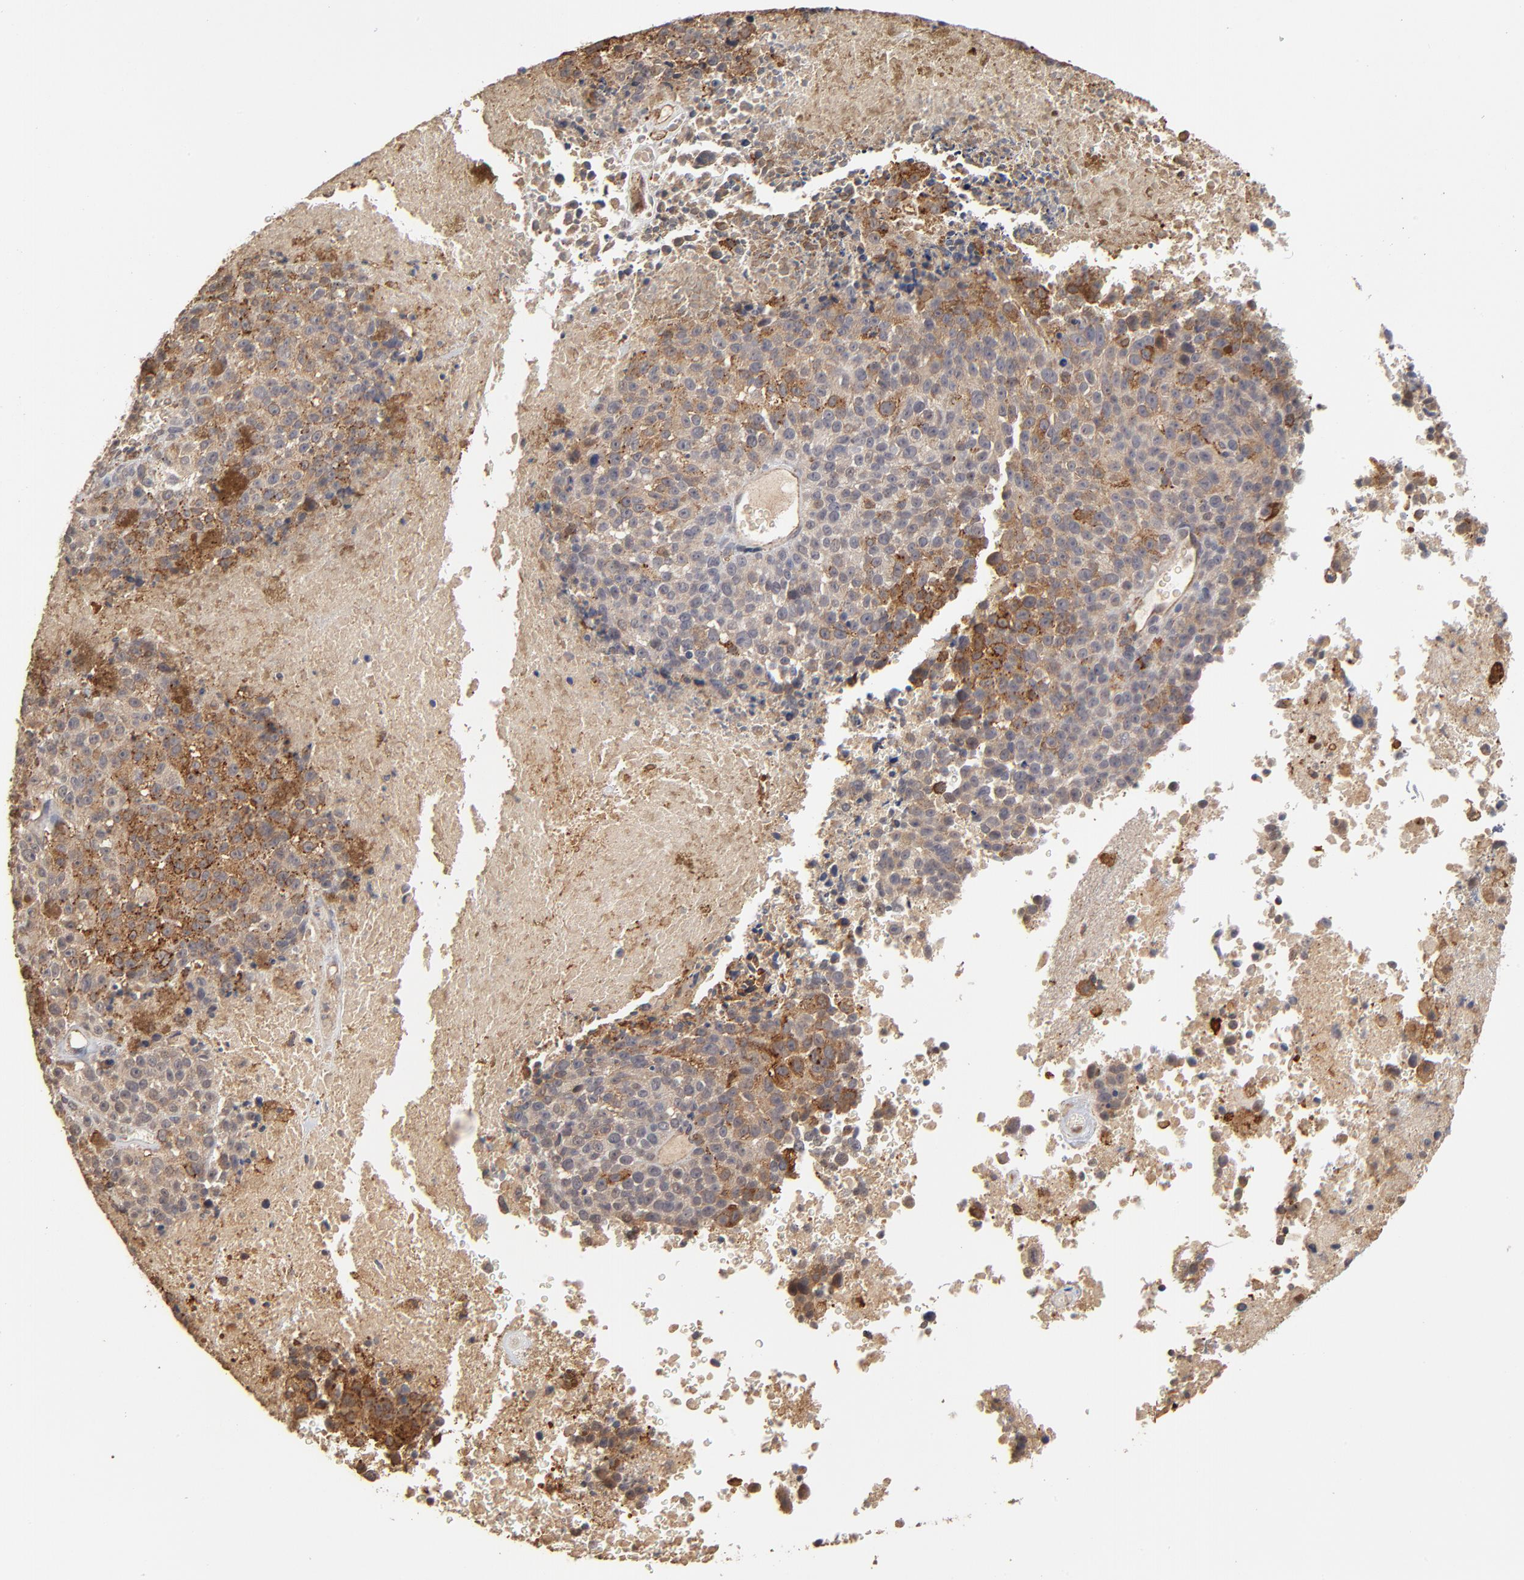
{"staining": {"intensity": "strong", "quantity": ">75%", "location": "cytoplasmic/membranous"}, "tissue": "melanoma", "cell_type": "Tumor cells", "image_type": "cancer", "snomed": [{"axis": "morphology", "description": "Malignant melanoma, Metastatic site"}, {"axis": "topography", "description": "Cerebral cortex"}], "caption": "Tumor cells show strong cytoplasmic/membranous expression in about >75% of cells in malignant melanoma (metastatic site).", "gene": "ASB8", "patient": {"sex": "female", "age": 52}}